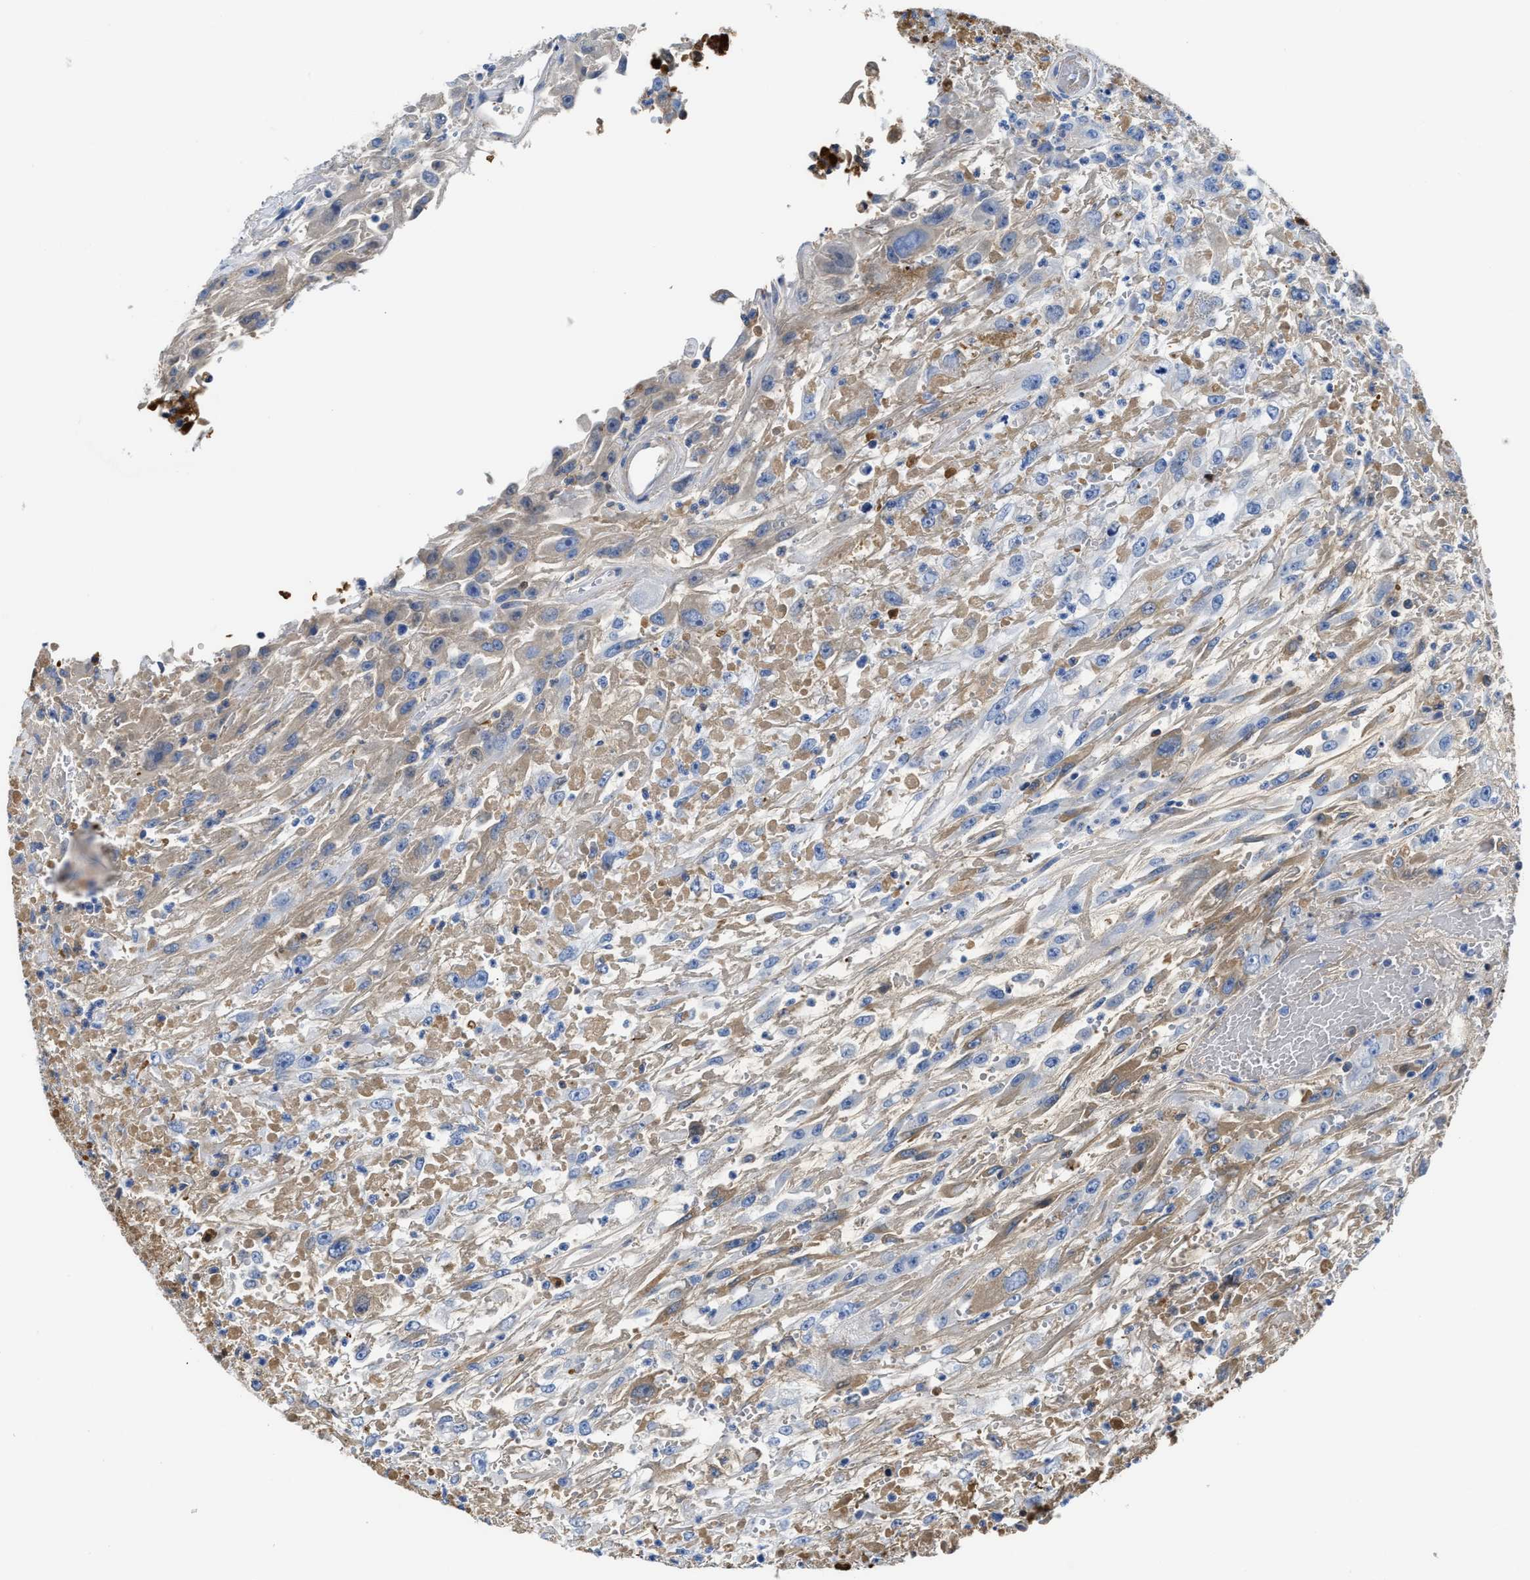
{"staining": {"intensity": "moderate", "quantity": "<25%", "location": "cytoplasmic/membranous"}, "tissue": "urothelial cancer", "cell_type": "Tumor cells", "image_type": "cancer", "snomed": [{"axis": "morphology", "description": "Urothelial carcinoma, High grade"}, {"axis": "topography", "description": "Urinary bladder"}], "caption": "The micrograph shows immunohistochemical staining of high-grade urothelial carcinoma. There is moderate cytoplasmic/membranous positivity is identified in about <25% of tumor cells.", "gene": "GC", "patient": {"sex": "male", "age": 46}}